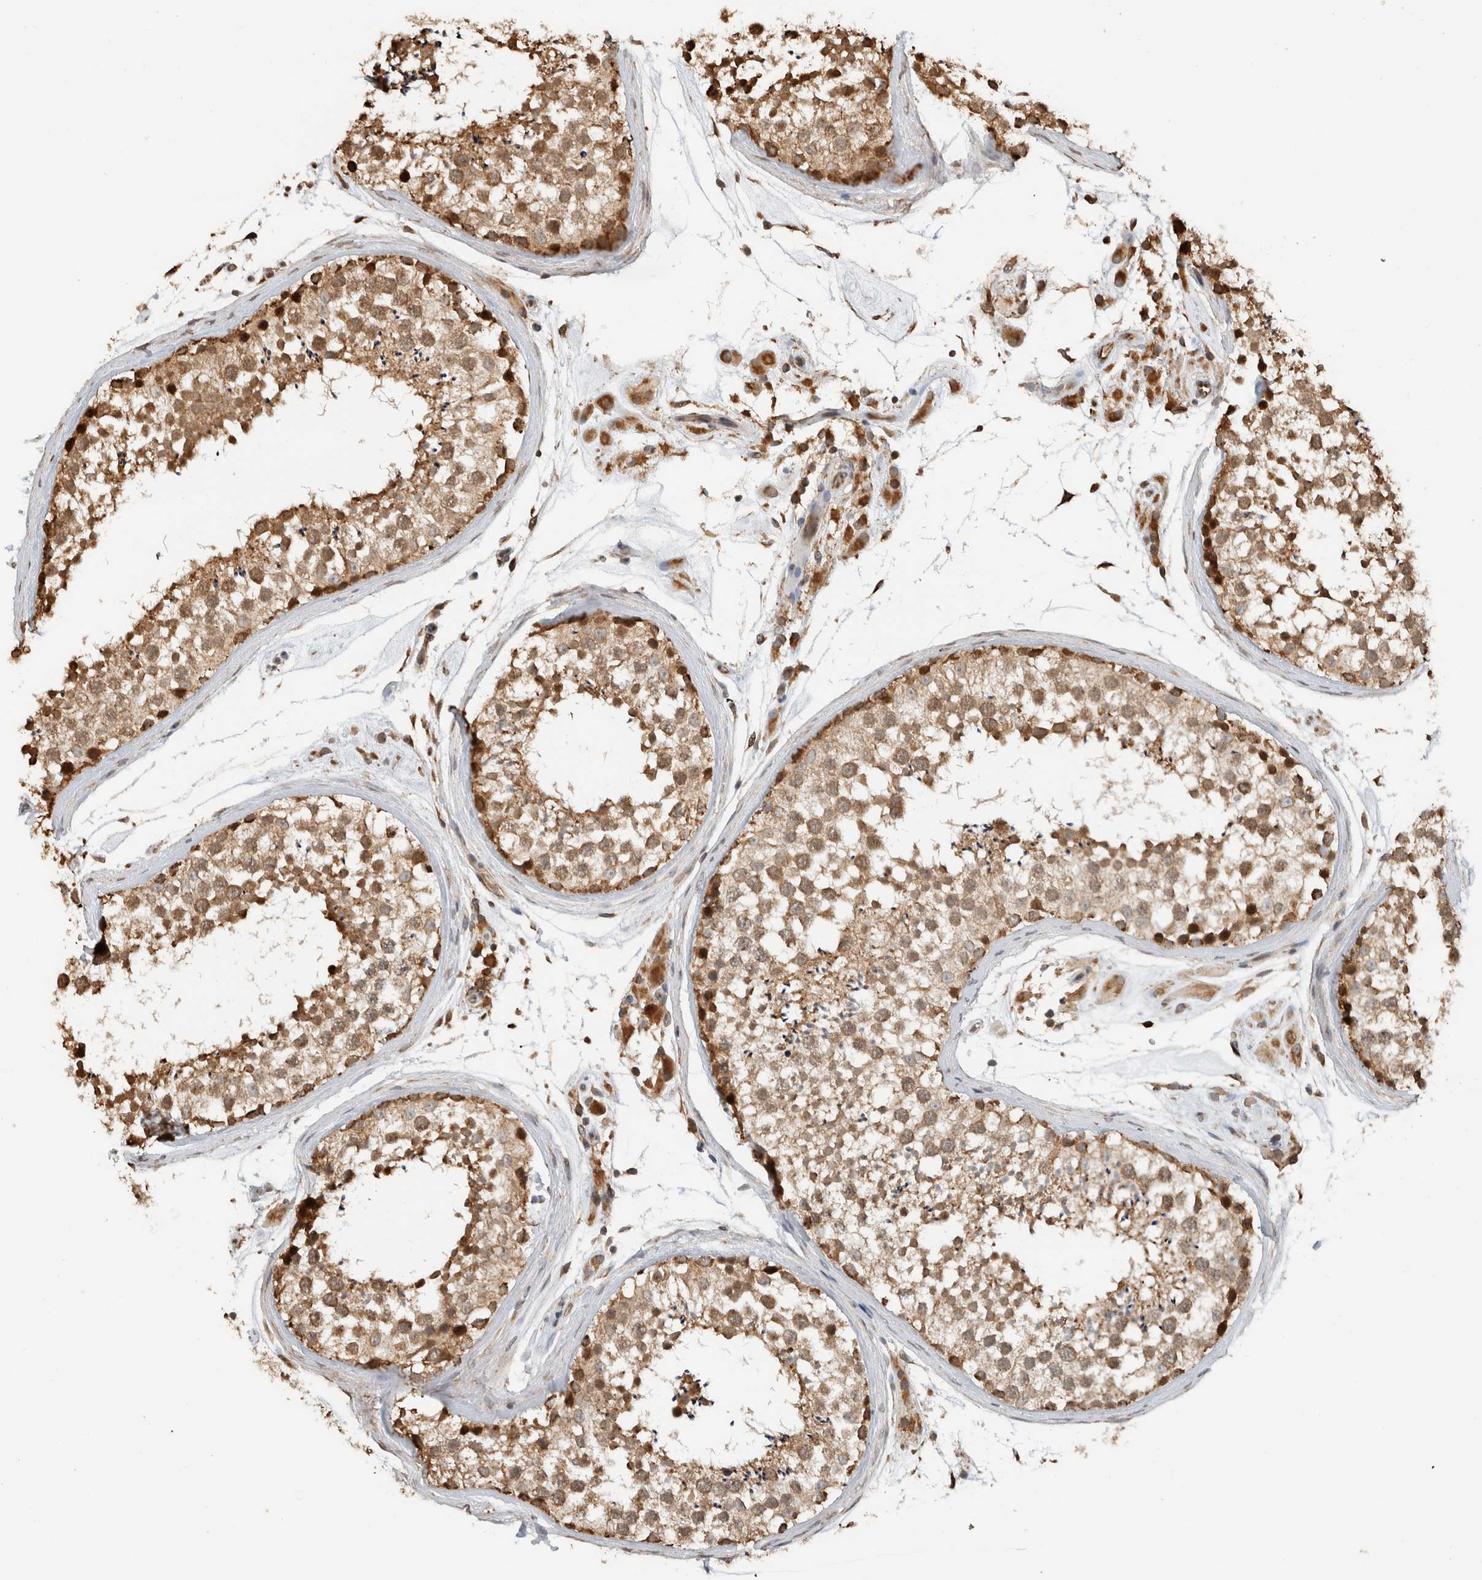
{"staining": {"intensity": "moderate", "quantity": ">75%", "location": "cytoplasmic/membranous"}, "tissue": "testis", "cell_type": "Cells in seminiferous ducts", "image_type": "normal", "snomed": [{"axis": "morphology", "description": "Normal tissue, NOS"}, {"axis": "topography", "description": "Testis"}], "caption": "DAB immunohistochemical staining of unremarkable human testis reveals moderate cytoplasmic/membranous protein positivity in about >75% of cells in seminiferous ducts.", "gene": "GINS4", "patient": {"sex": "male", "age": 46}}